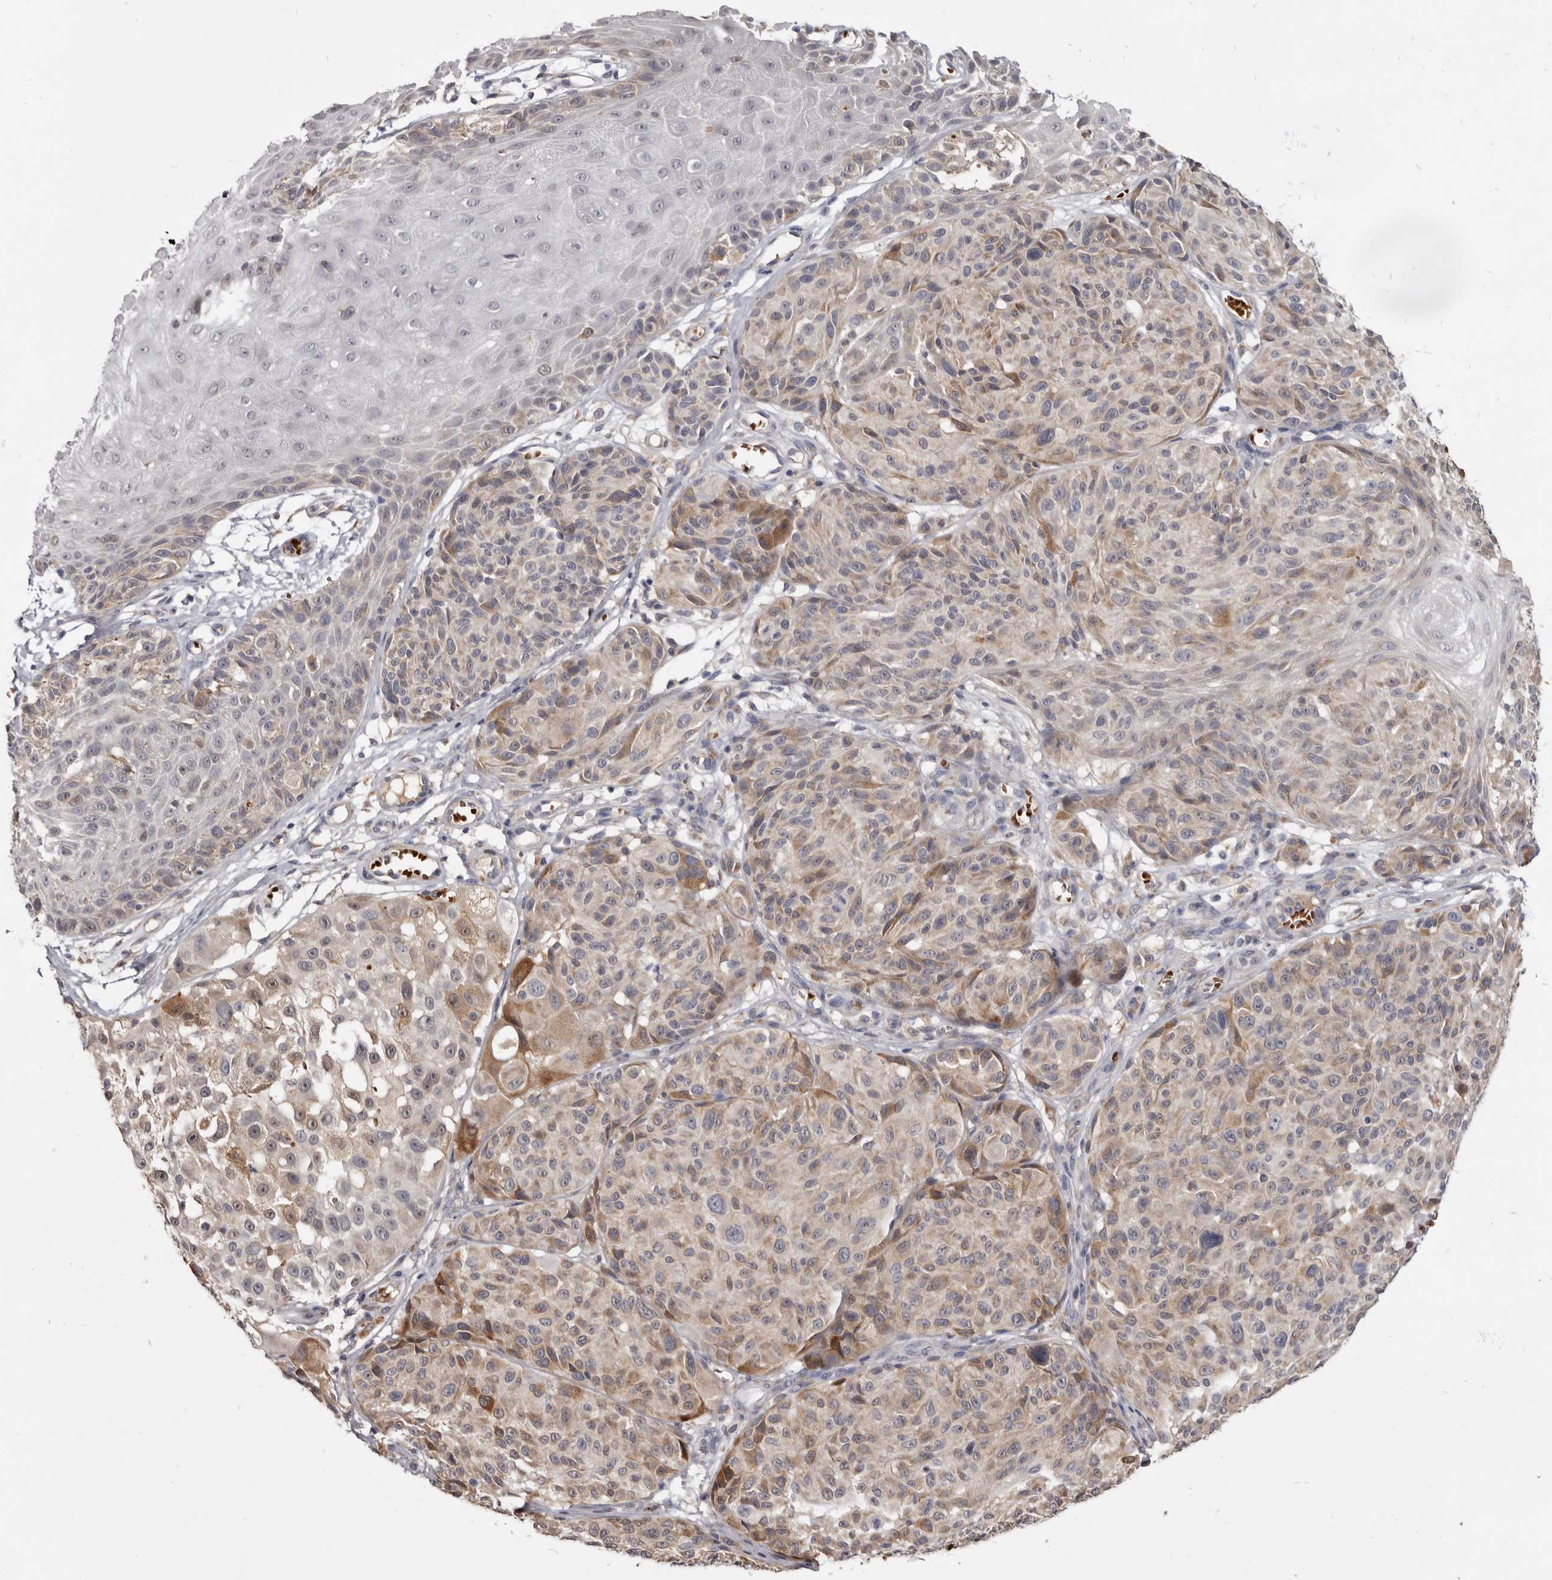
{"staining": {"intensity": "moderate", "quantity": "25%-75%", "location": "cytoplasmic/membranous"}, "tissue": "melanoma", "cell_type": "Tumor cells", "image_type": "cancer", "snomed": [{"axis": "morphology", "description": "Malignant melanoma, NOS"}, {"axis": "topography", "description": "Skin"}], "caption": "Protein staining demonstrates moderate cytoplasmic/membranous expression in about 25%-75% of tumor cells in malignant melanoma. The staining is performed using DAB (3,3'-diaminobenzidine) brown chromogen to label protein expression. The nuclei are counter-stained blue using hematoxylin.", "gene": "NENF", "patient": {"sex": "male", "age": 83}}